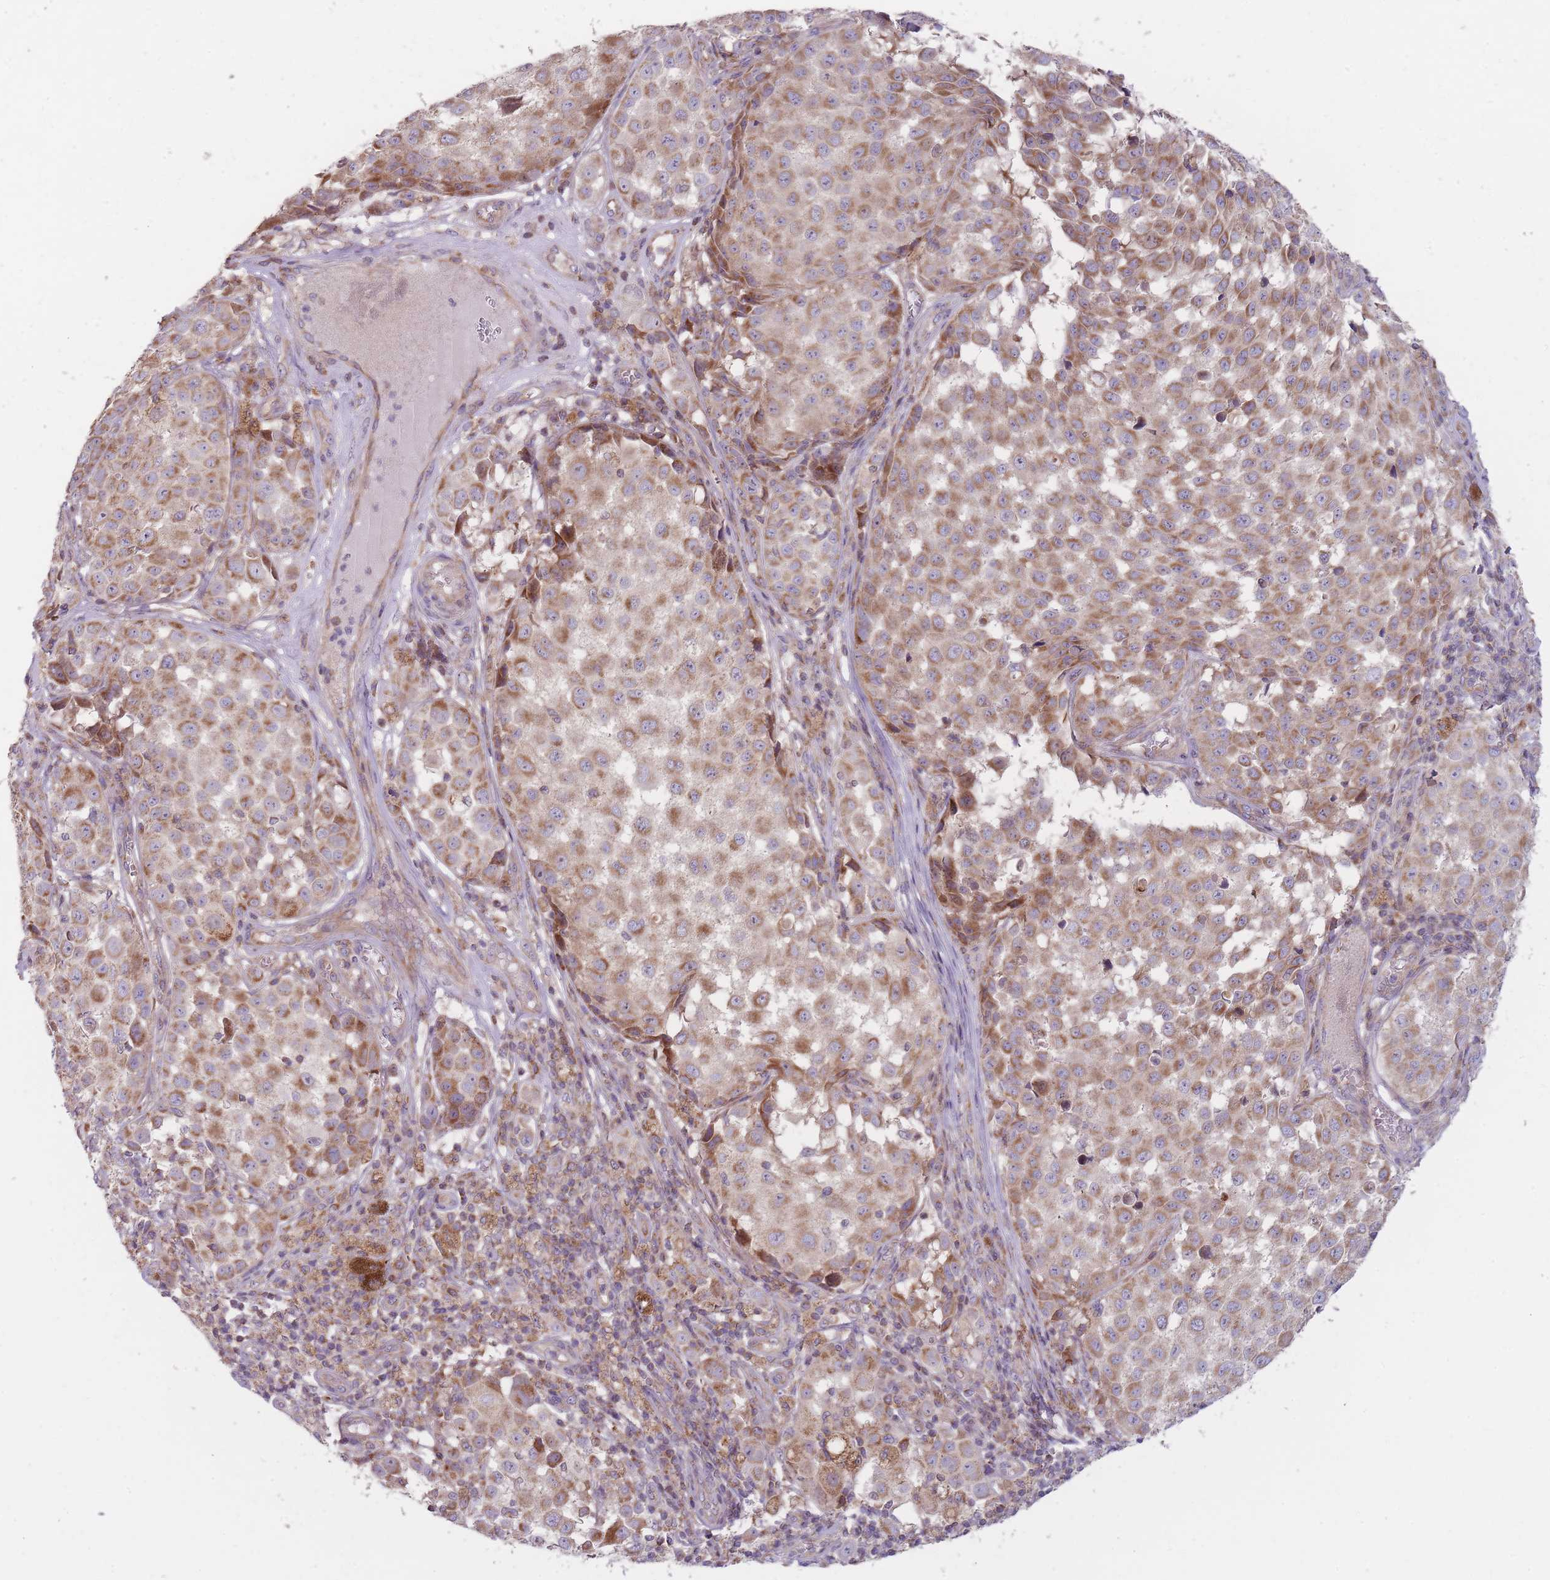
{"staining": {"intensity": "moderate", "quantity": ">75%", "location": "cytoplasmic/membranous"}, "tissue": "melanoma", "cell_type": "Tumor cells", "image_type": "cancer", "snomed": [{"axis": "morphology", "description": "Malignant melanoma, NOS"}, {"axis": "topography", "description": "Skin"}], "caption": "High-power microscopy captured an IHC micrograph of malignant melanoma, revealing moderate cytoplasmic/membranous staining in about >75% of tumor cells.", "gene": "NDUFA9", "patient": {"sex": "male", "age": 64}}